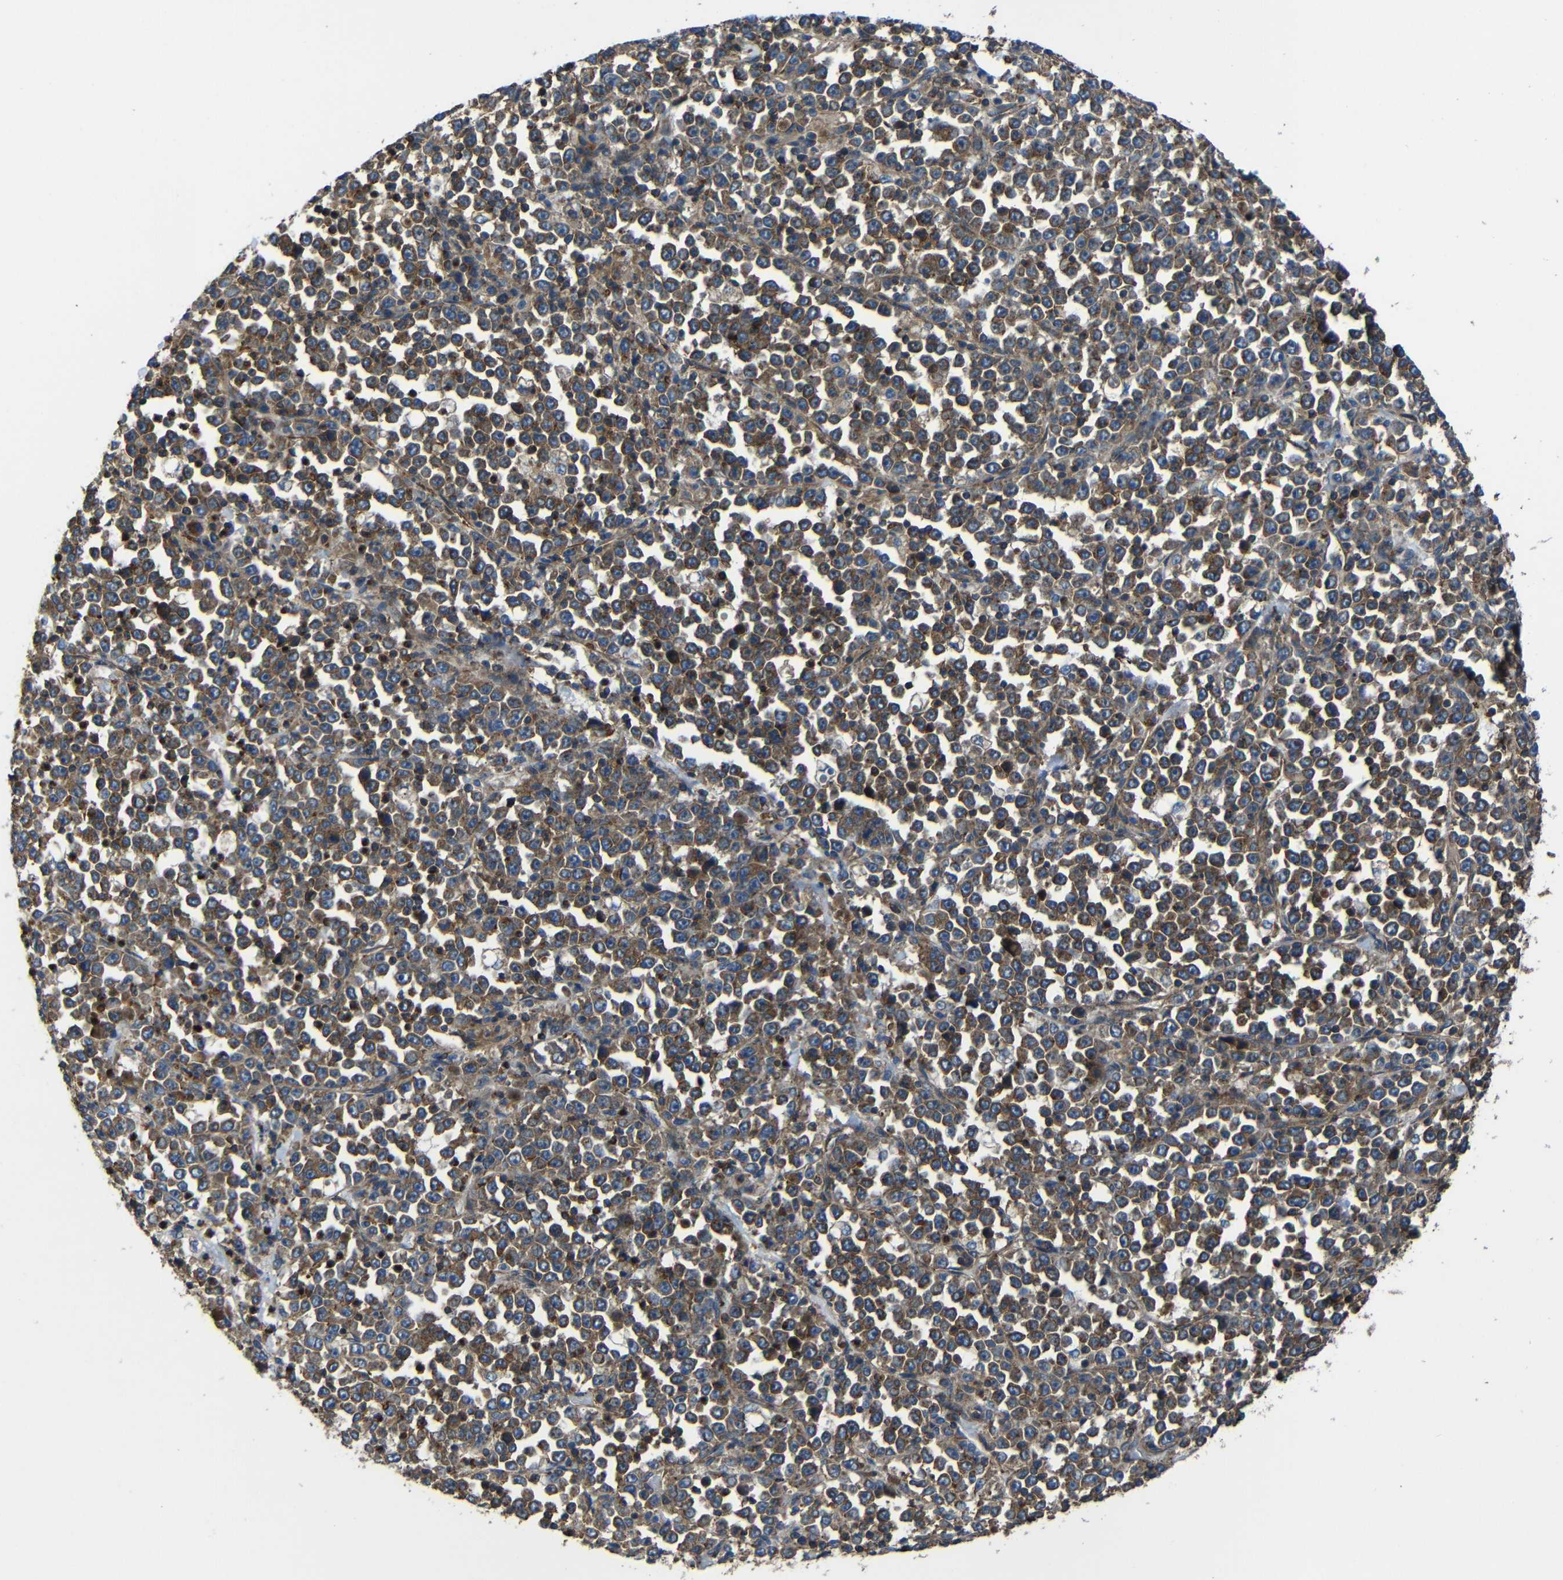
{"staining": {"intensity": "moderate", "quantity": ">75%", "location": "cytoplasmic/membranous"}, "tissue": "stomach cancer", "cell_type": "Tumor cells", "image_type": "cancer", "snomed": [{"axis": "morphology", "description": "Normal tissue, NOS"}, {"axis": "morphology", "description": "Adenocarcinoma, NOS"}, {"axis": "topography", "description": "Stomach, upper"}, {"axis": "topography", "description": "Stomach"}], "caption": "A brown stain highlights moderate cytoplasmic/membranous expression of a protein in adenocarcinoma (stomach) tumor cells.", "gene": "PTCH1", "patient": {"sex": "male", "age": 59}}